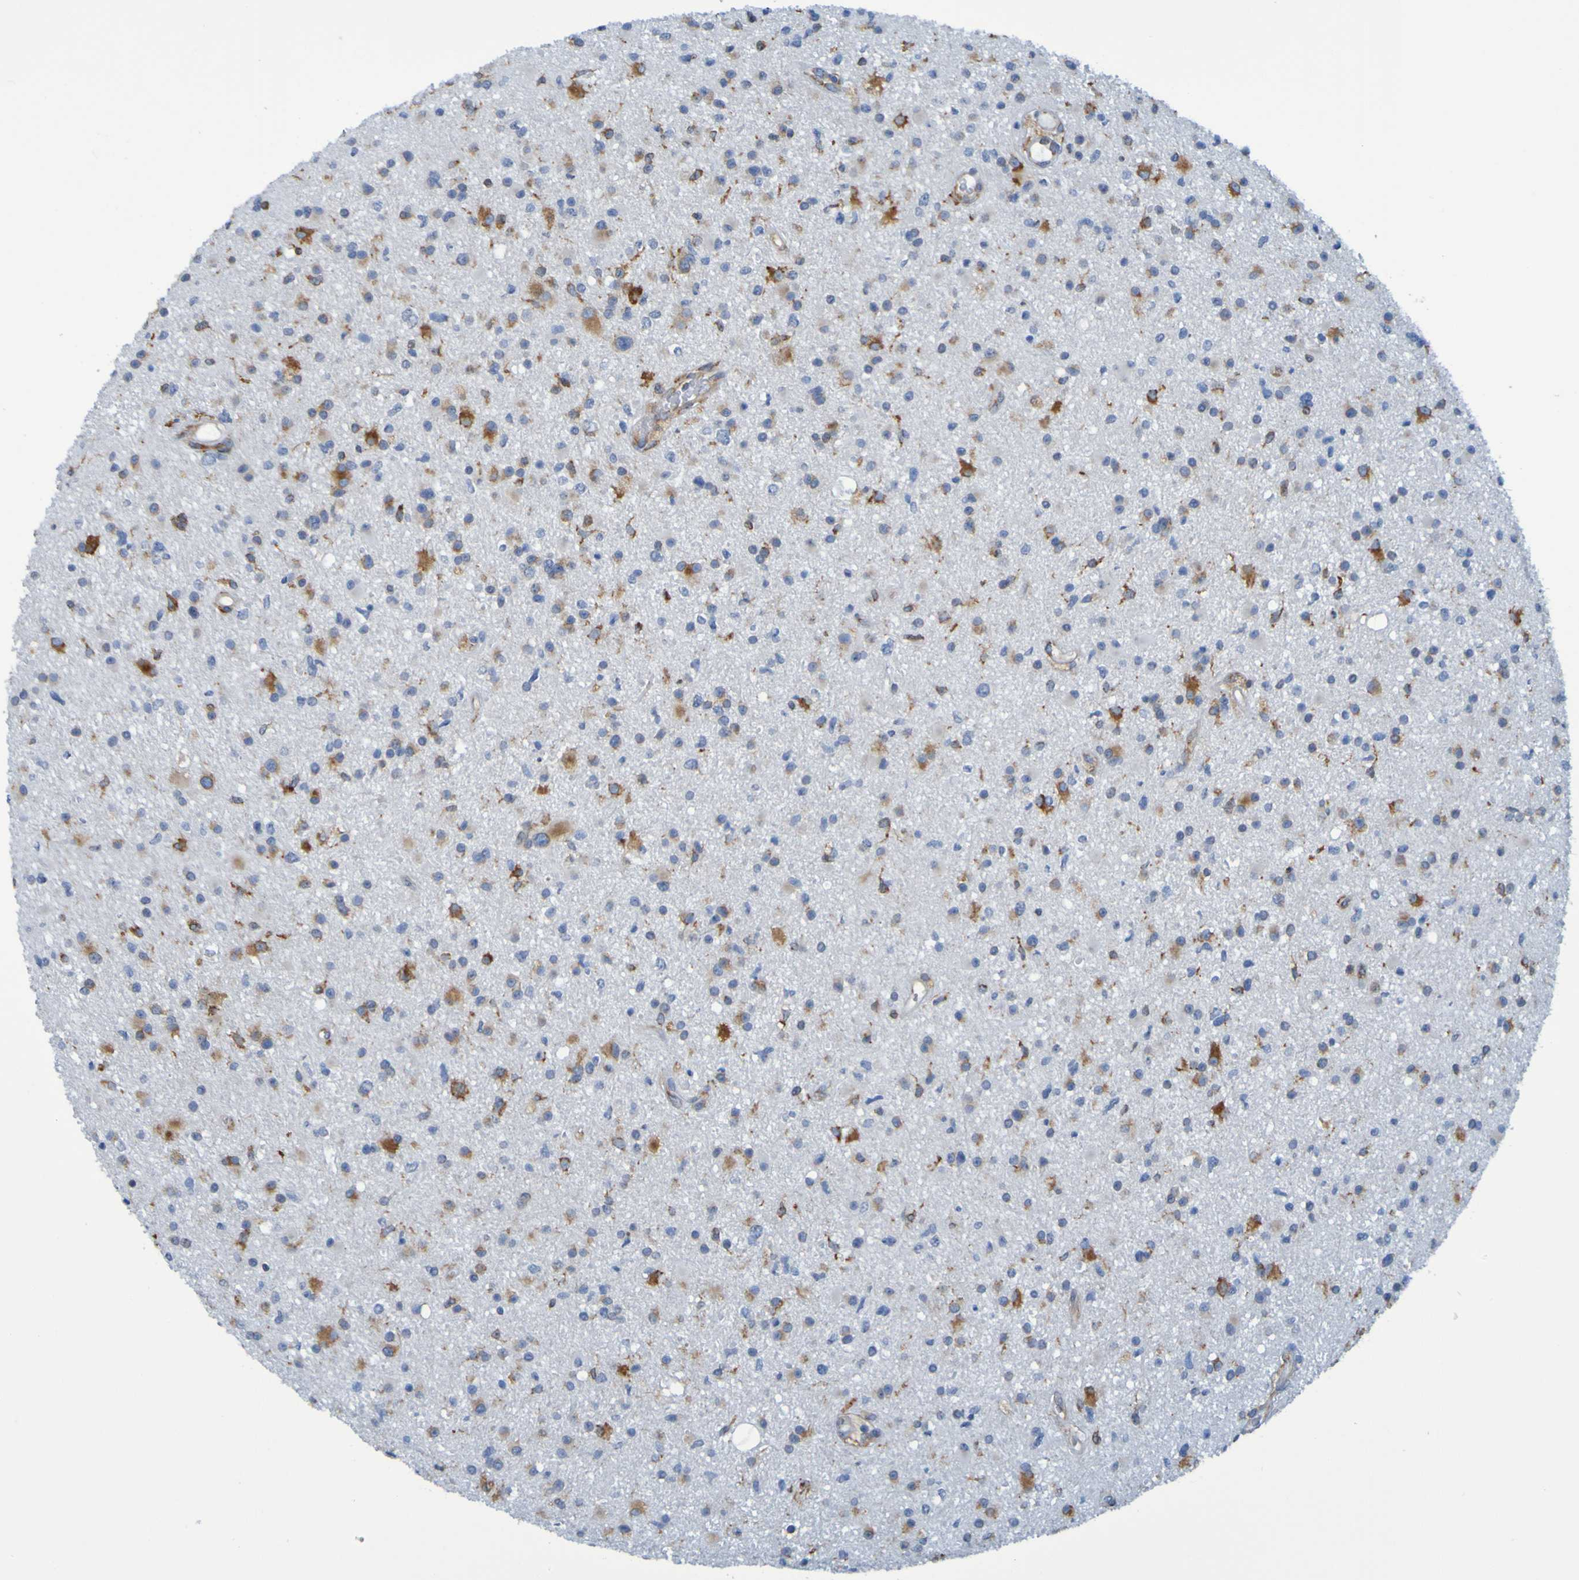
{"staining": {"intensity": "moderate", "quantity": "<25%", "location": "cytoplasmic/membranous"}, "tissue": "glioma", "cell_type": "Tumor cells", "image_type": "cancer", "snomed": [{"axis": "morphology", "description": "Glioma, malignant, High grade"}, {"axis": "topography", "description": "Brain"}], "caption": "Immunohistochemistry photomicrograph of neoplastic tissue: glioma stained using IHC shows low levels of moderate protein expression localized specifically in the cytoplasmic/membranous of tumor cells, appearing as a cytoplasmic/membranous brown color.", "gene": "SSR1", "patient": {"sex": "male", "age": 33}}